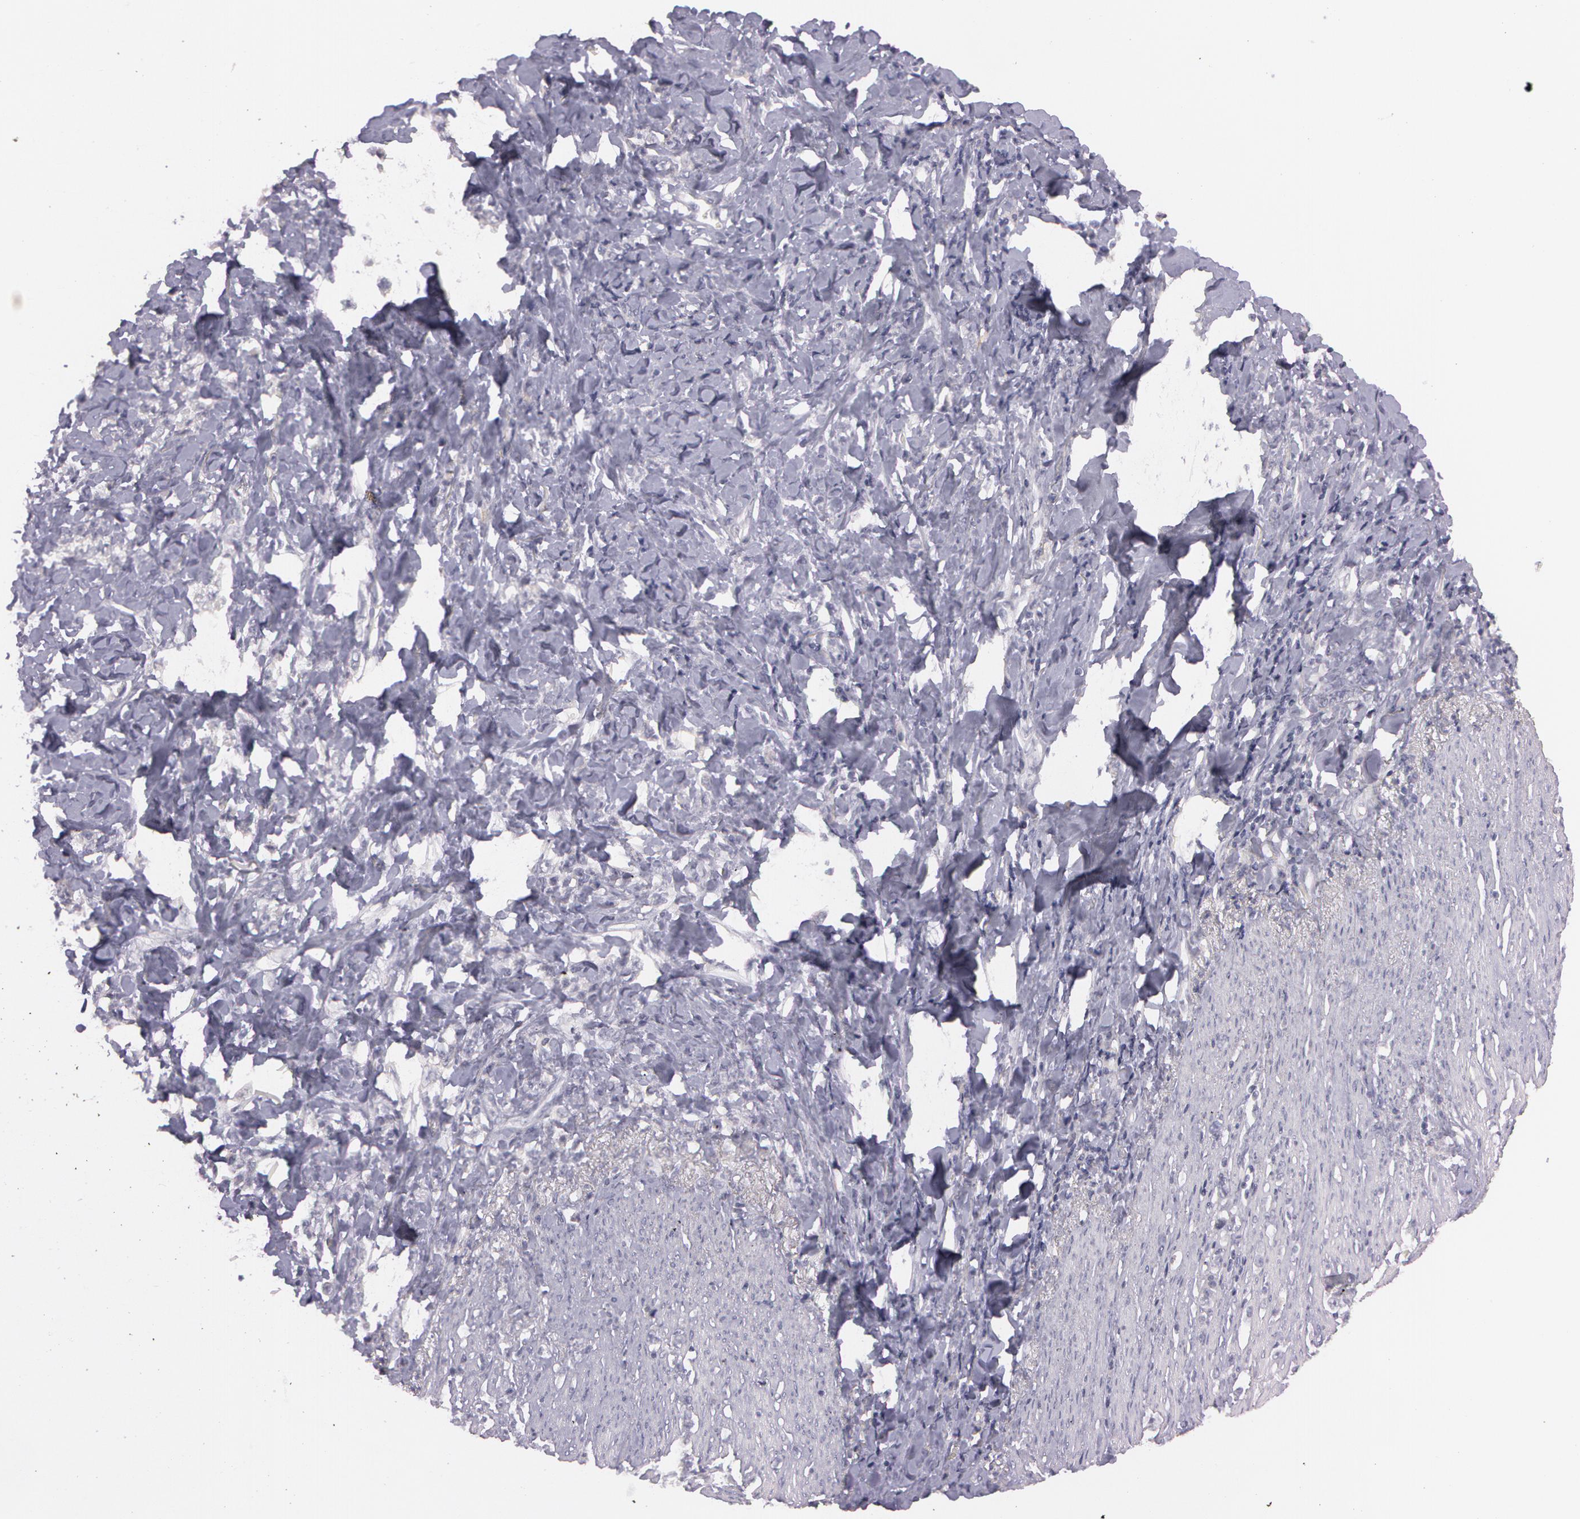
{"staining": {"intensity": "negative", "quantity": "none", "location": "none"}, "tissue": "stomach cancer", "cell_type": "Tumor cells", "image_type": "cancer", "snomed": [{"axis": "morphology", "description": "Adenocarcinoma, NOS"}, {"axis": "topography", "description": "Stomach, lower"}], "caption": "Tumor cells show no significant staining in stomach cancer.", "gene": "MXRA5", "patient": {"sex": "male", "age": 88}}